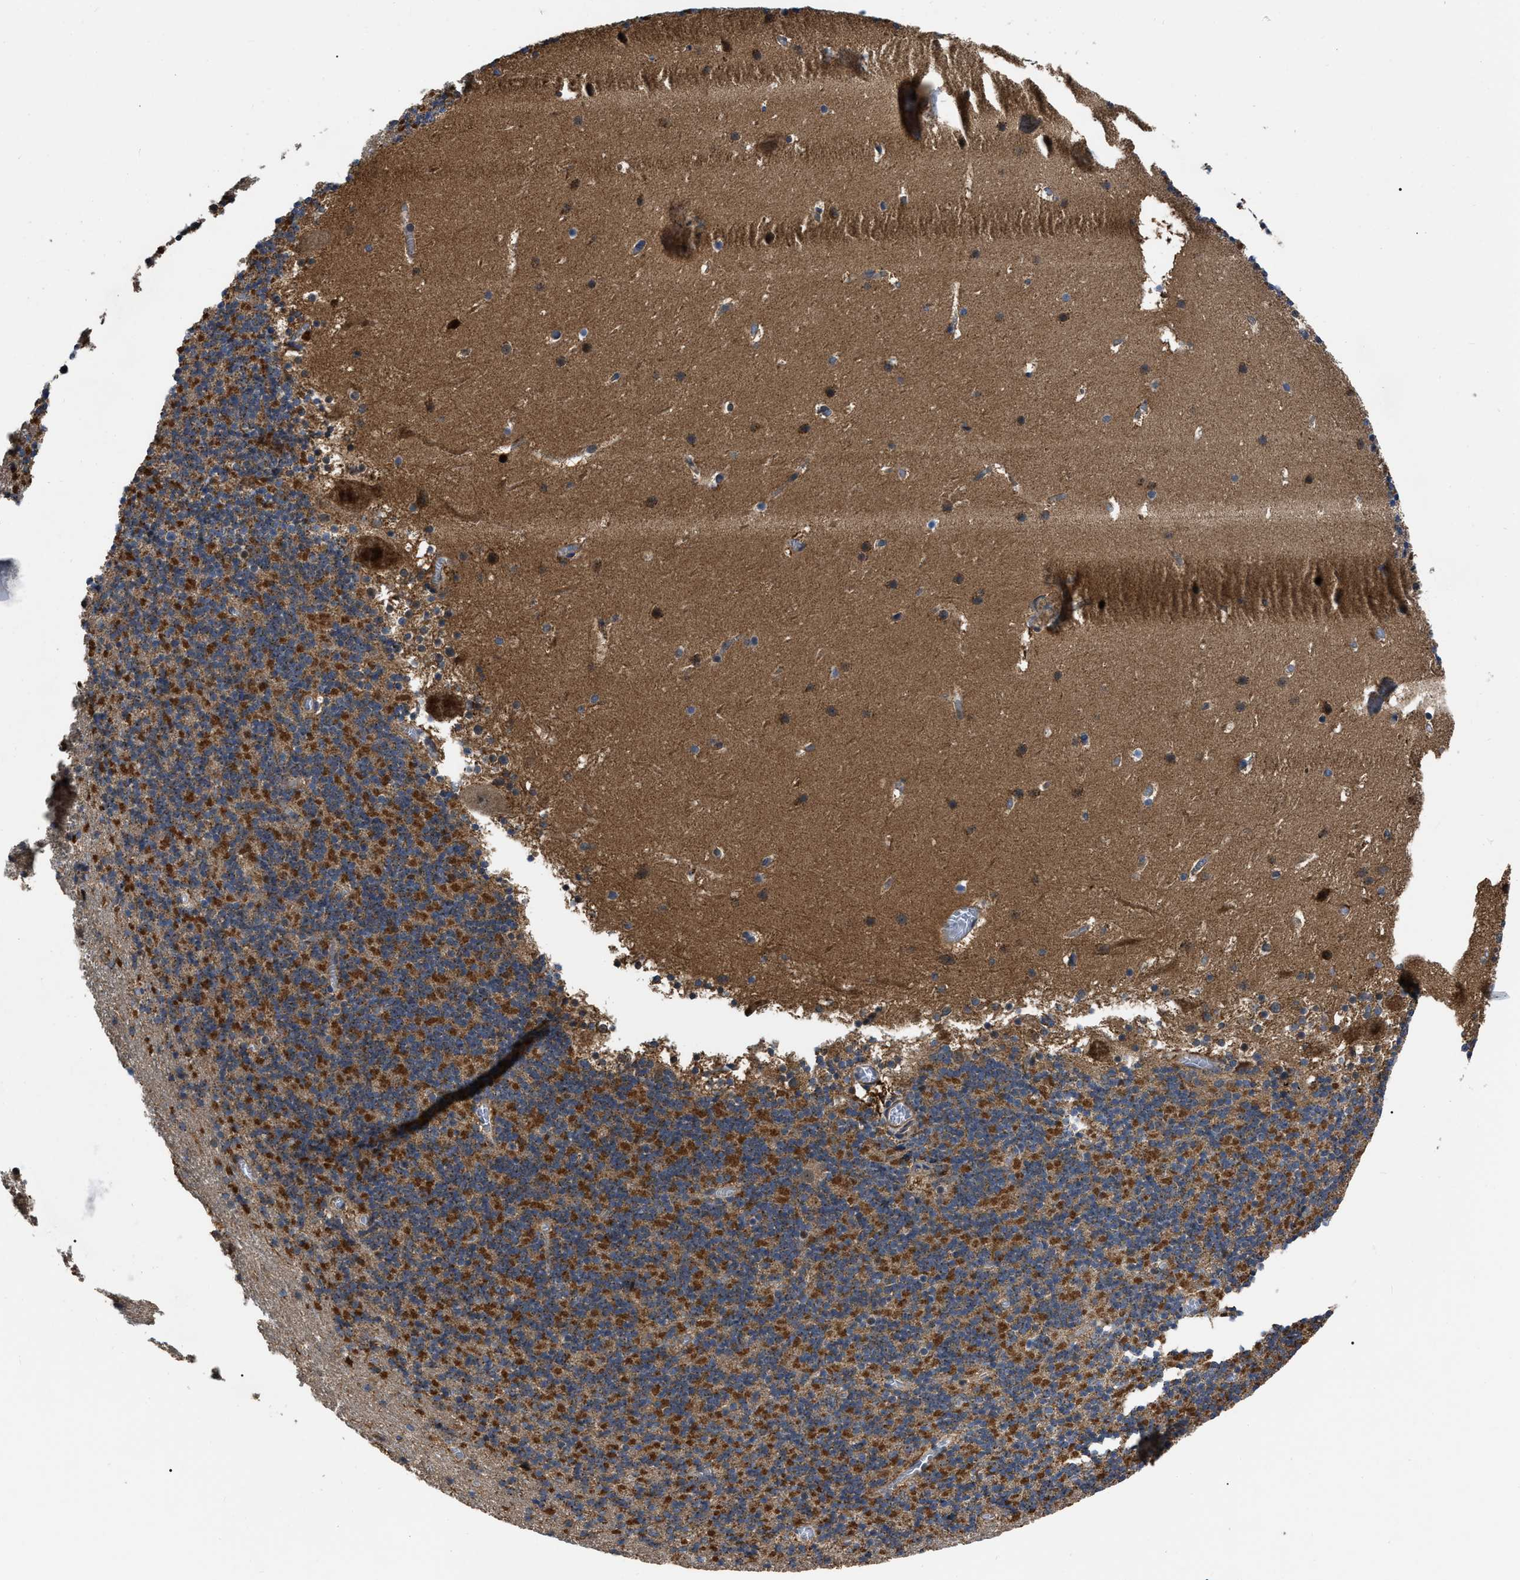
{"staining": {"intensity": "moderate", "quantity": ">75%", "location": "cytoplasmic/membranous"}, "tissue": "cerebellum", "cell_type": "Cells in granular layer", "image_type": "normal", "snomed": [{"axis": "morphology", "description": "Normal tissue, NOS"}, {"axis": "topography", "description": "Cerebellum"}], "caption": "Immunohistochemistry (IHC) staining of benign cerebellum, which shows medium levels of moderate cytoplasmic/membranous staining in approximately >75% of cells in granular layer indicating moderate cytoplasmic/membranous protein positivity. The staining was performed using DAB (3,3'-diaminobenzidine) (brown) for protein detection and nuclei were counterstained in hematoxylin (blue).", "gene": "PPWD1", "patient": {"sex": "male", "age": 45}}